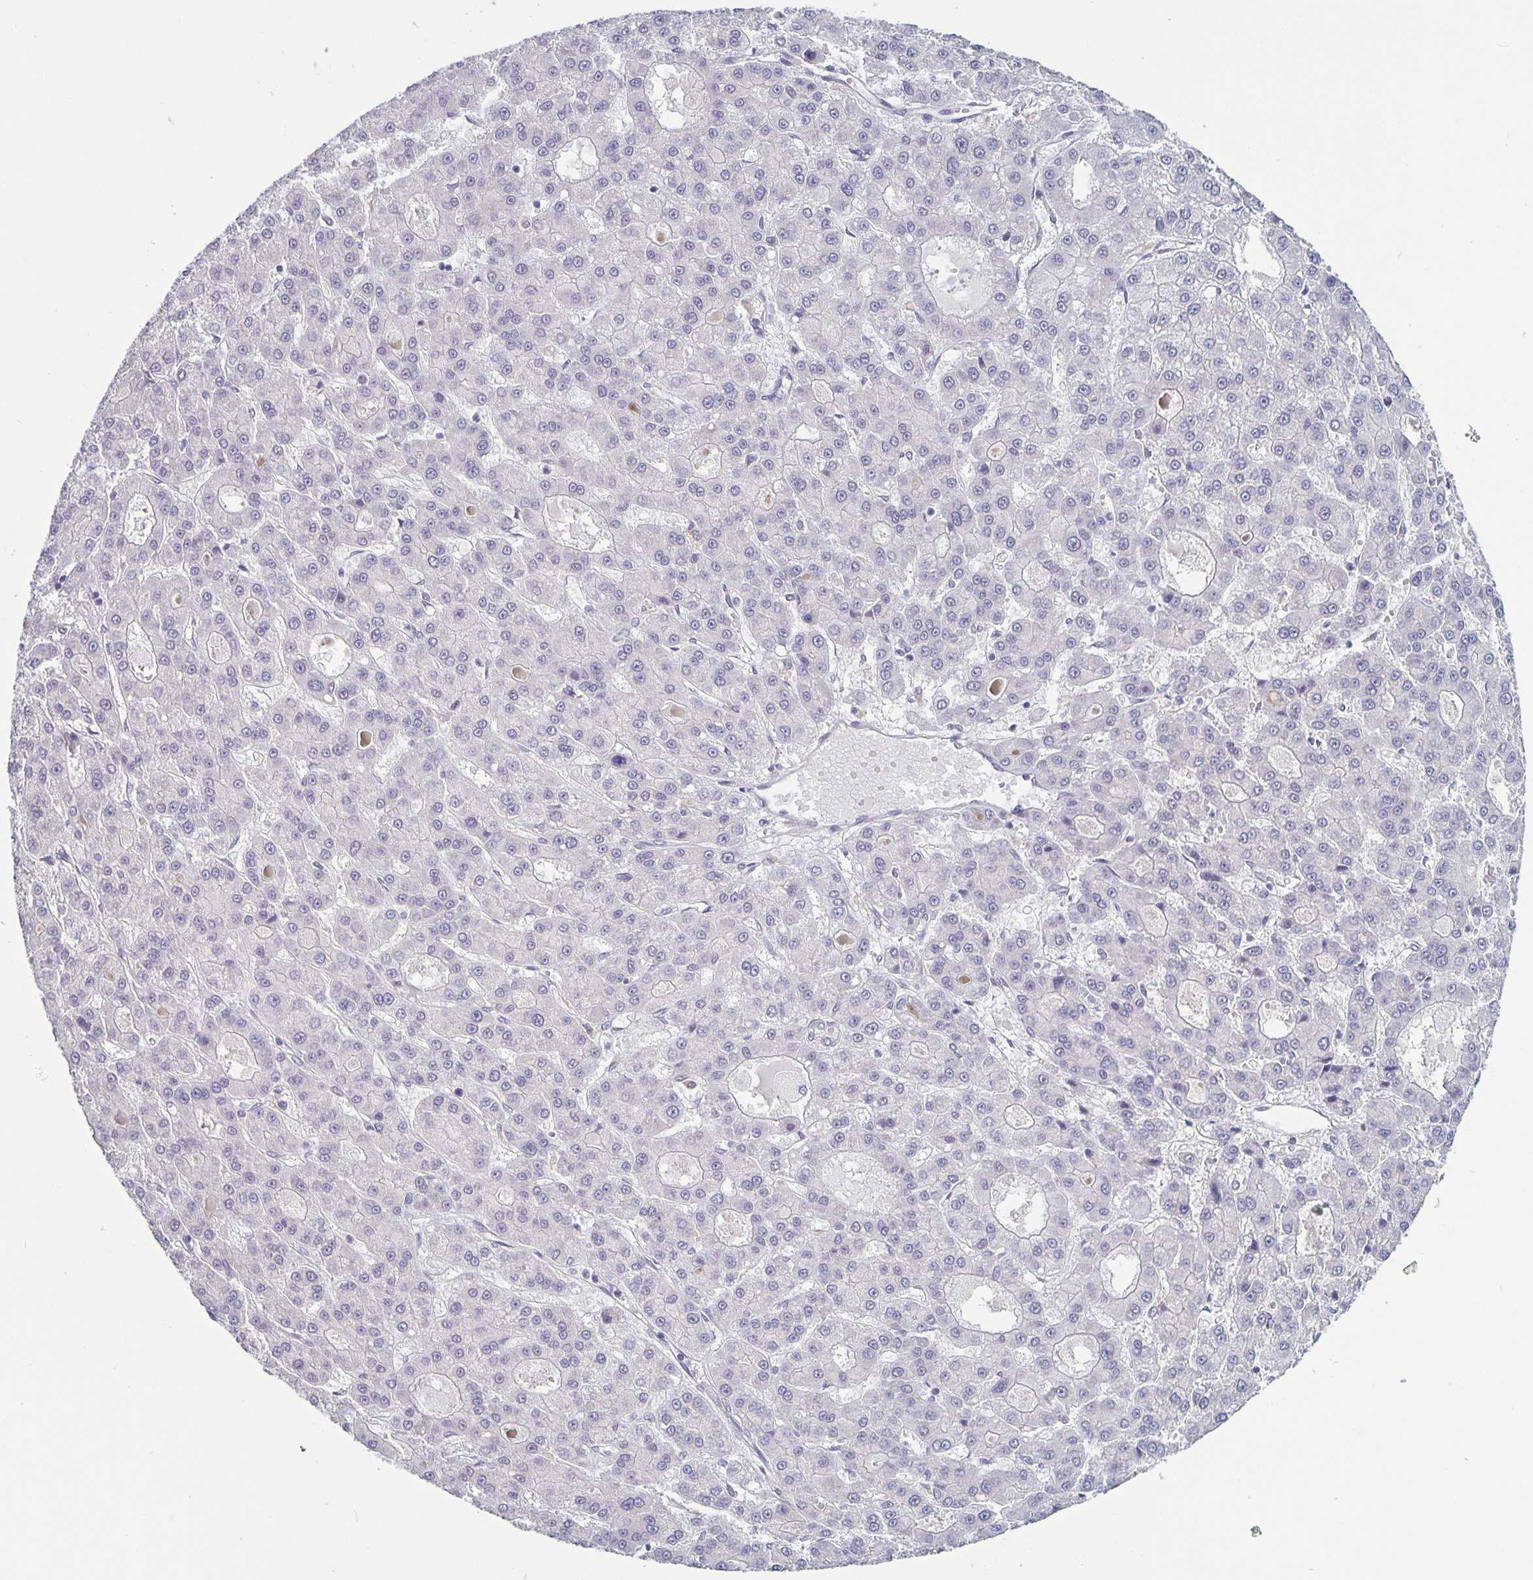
{"staining": {"intensity": "negative", "quantity": "none", "location": "none"}, "tissue": "liver cancer", "cell_type": "Tumor cells", "image_type": "cancer", "snomed": [{"axis": "morphology", "description": "Carcinoma, Hepatocellular, NOS"}, {"axis": "topography", "description": "Liver"}], "caption": "High magnification brightfield microscopy of hepatocellular carcinoma (liver) stained with DAB (brown) and counterstained with hematoxylin (blue): tumor cells show no significant staining.", "gene": "PLCB3", "patient": {"sex": "male", "age": 70}}